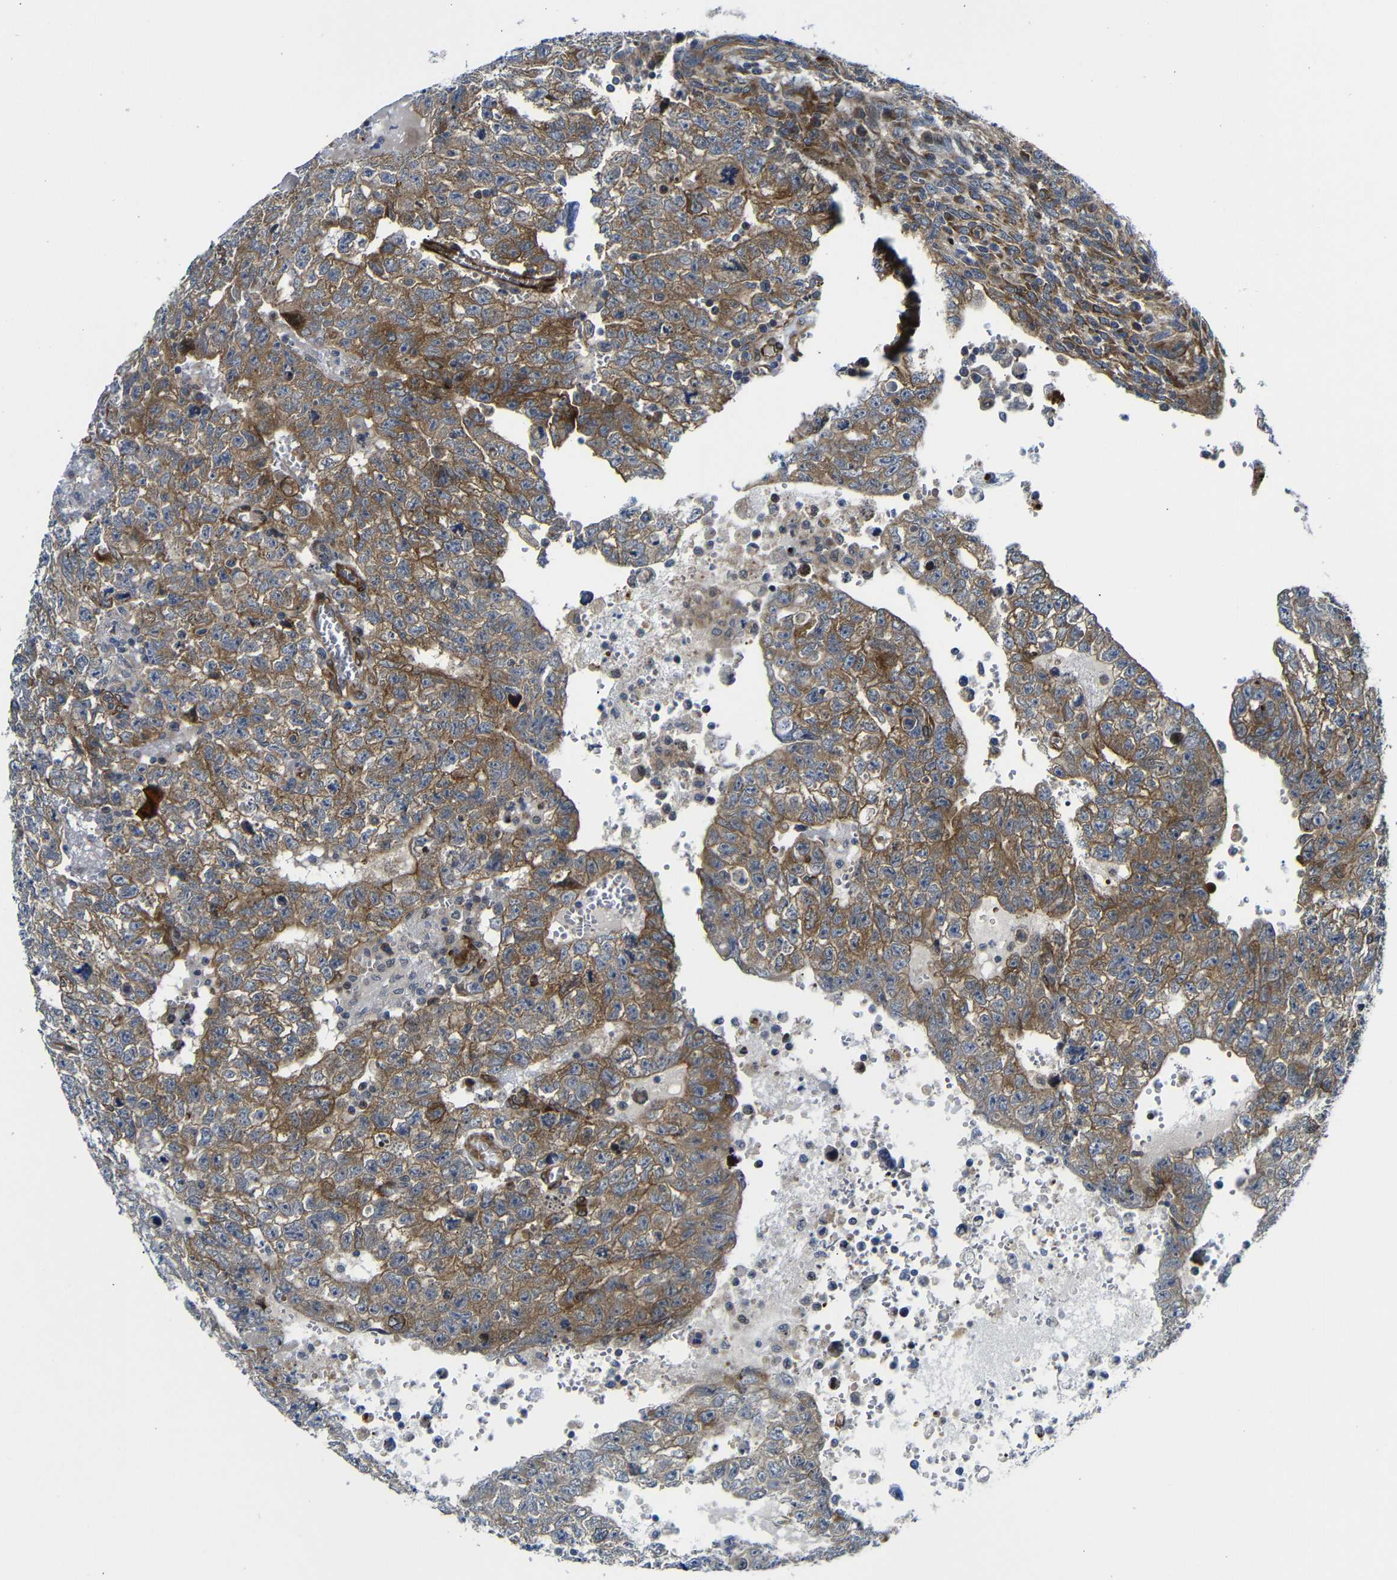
{"staining": {"intensity": "moderate", "quantity": ">75%", "location": "cytoplasmic/membranous"}, "tissue": "testis cancer", "cell_type": "Tumor cells", "image_type": "cancer", "snomed": [{"axis": "morphology", "description": "Seminoma, NOS"}, {"axis": "morphology", "description": "Carcinoma, Embryonal, NOS"}, {"axis": "topography", "description": "Testis"}], "caption": "Tumor cells show moderate cytoplasmic/membranous positivity in about >75% of cells in testis cancer. (Stains: DAB in brown, nuclei in blue, Microscopy: brightfield microscopy at high magnification).", "gene": "PARP14", "patient": {"sex": "male", "age": 38}}